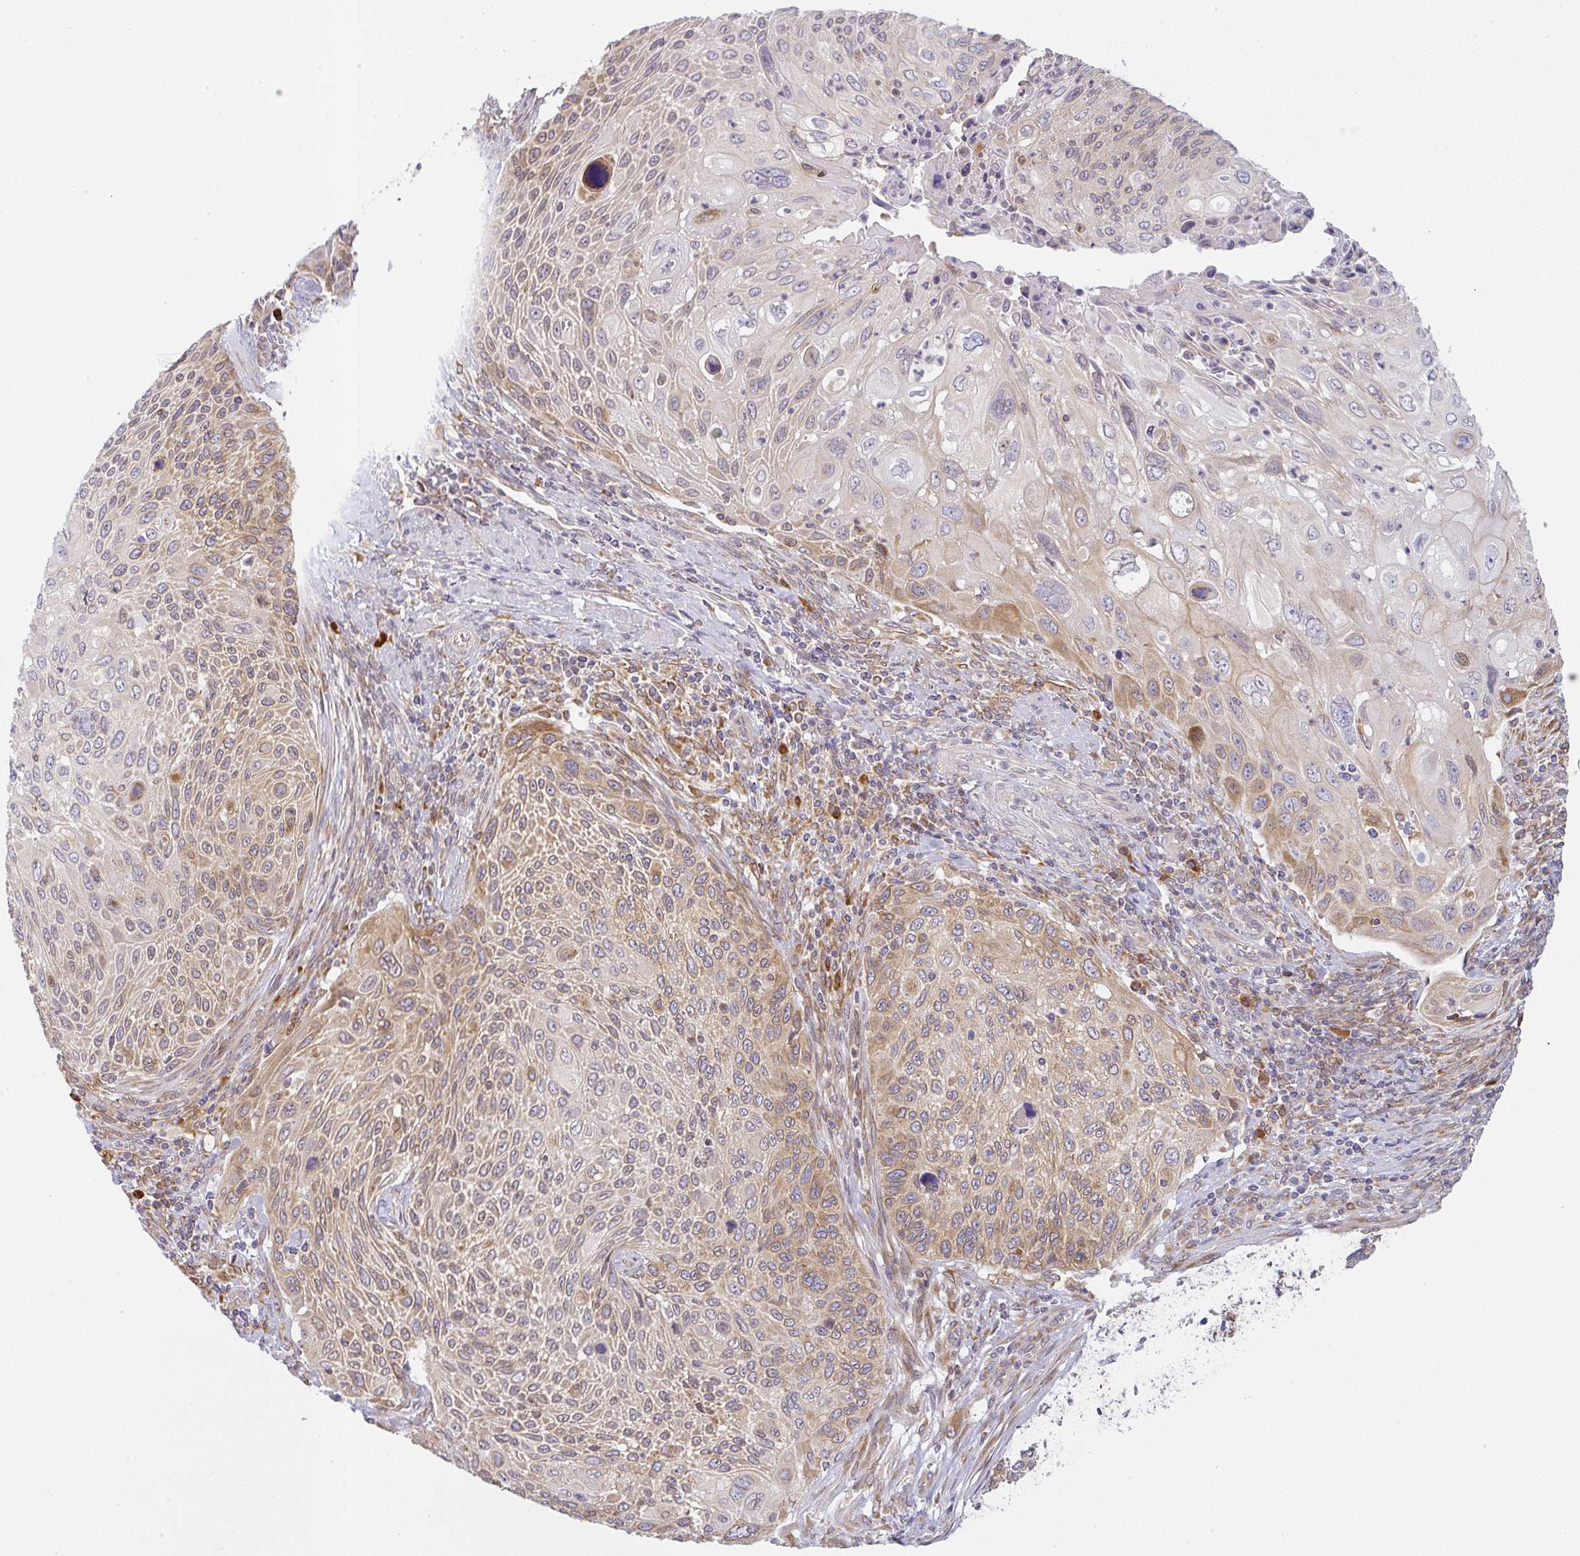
{"staining": {"intensity": "moderate", "quantity": "25%-75%", "location": "cytoplasmic/membranous"}, "tissue": "cervical cancer", "cell_type": "Tumor cells", "image_type": "cancer", "snomed": [{"axis": "morphology", "description": "Squamous cell carcinoma, NOS"}, {"axis": "topography", "description": "Cervix"}], "caption": "A brown stain shows moderate cytoplasmic/membranous staining of a protein in cervical squamous cell carcinoma tumor cells. Immunohistochemistry (ihc) stains the protein in brown and the nuclei are stained blue.", "gene": "DERL2", "patient": {"sex": "female", "age": 70}}